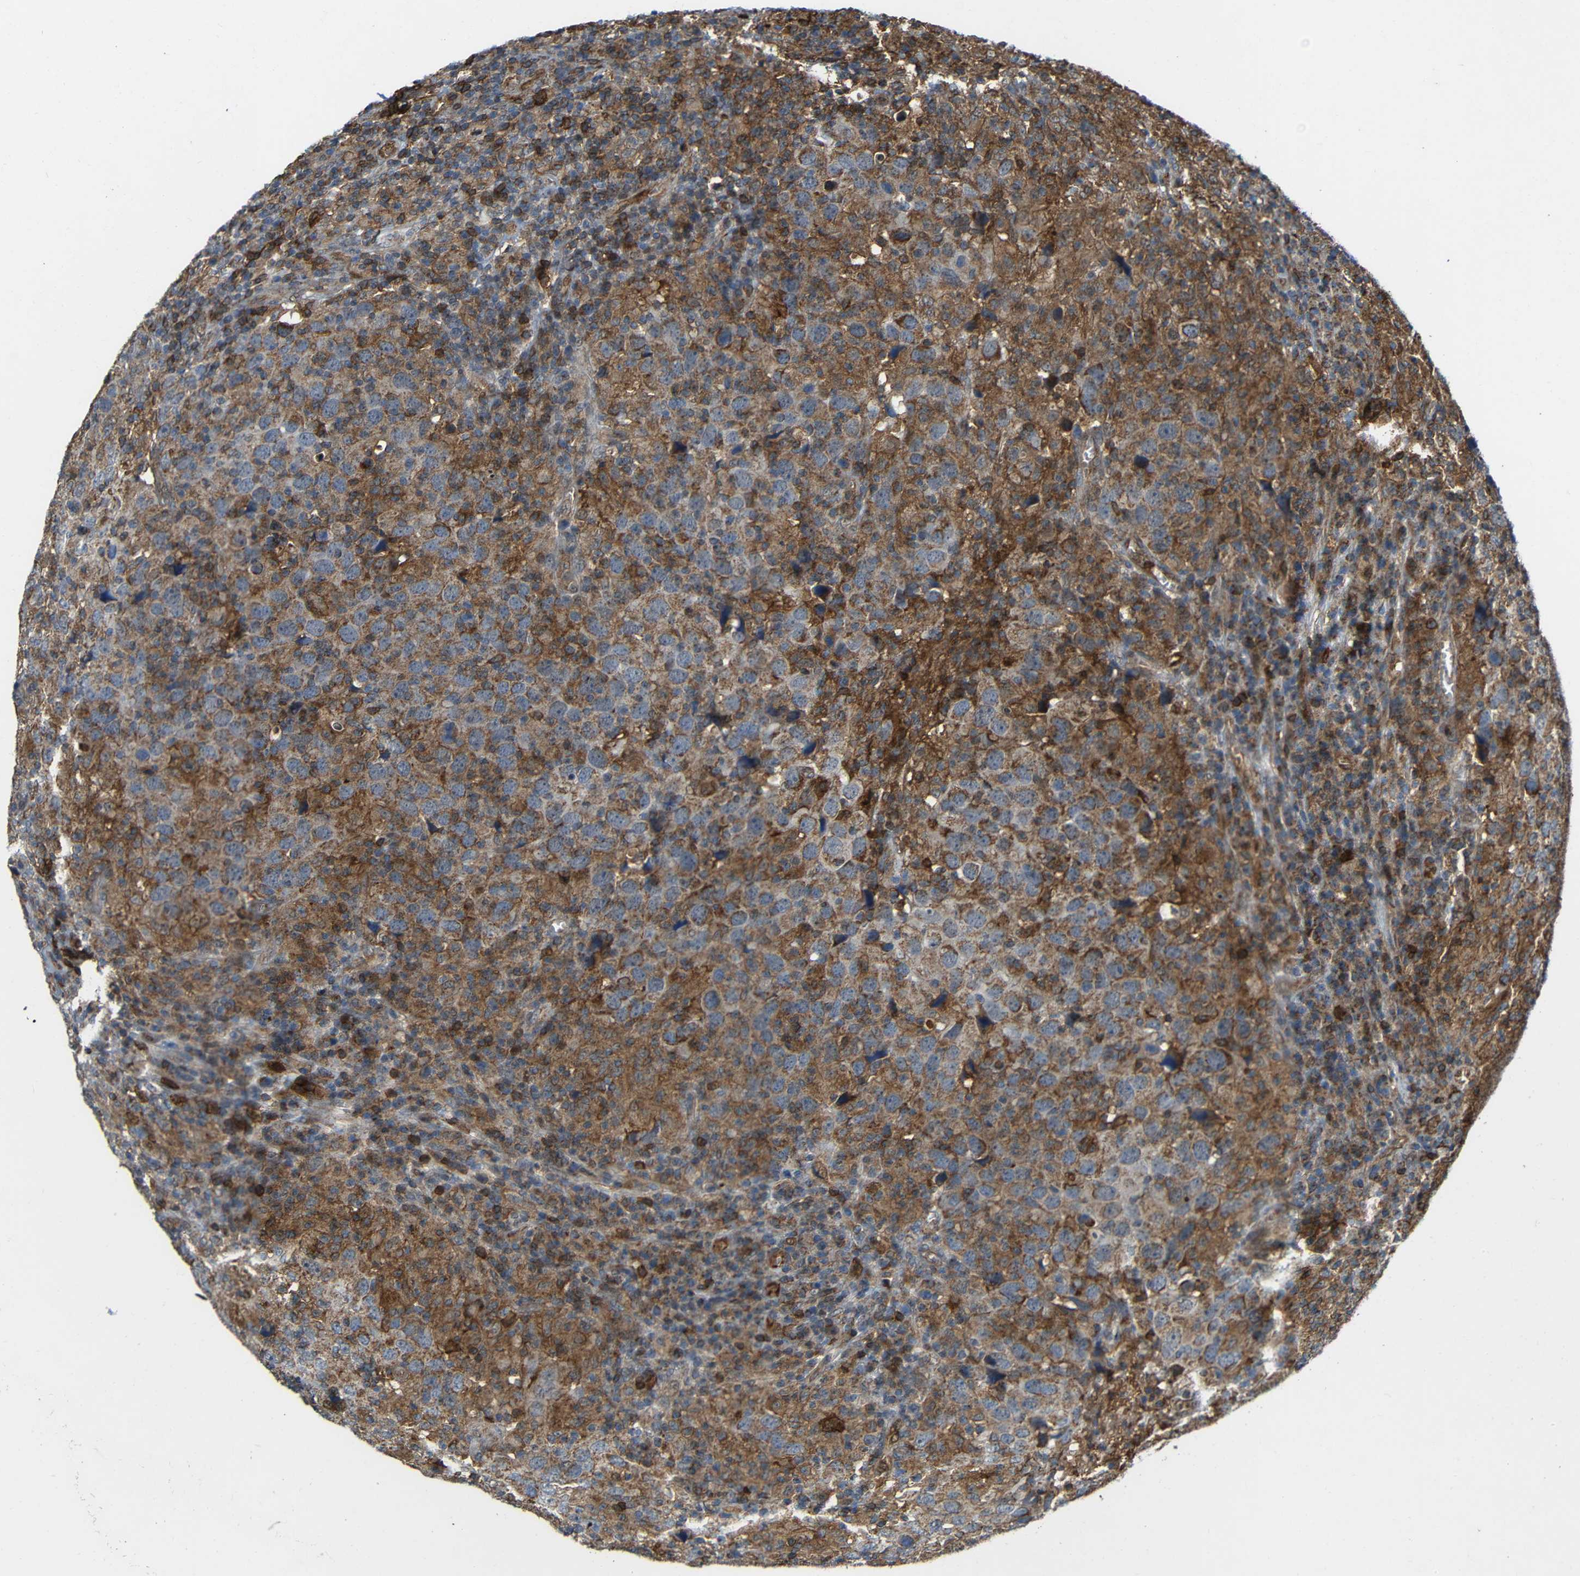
{"staining": {"intensity": "moderate", "quantity": ">75%", "location": "cytoplasmic/membranous"}, "tissue": "head and neck cancer", "cell_type": "Tumor cells", "image_type": "cancer", "snomed": [{"axis": "morphology", "description": "Adenocarcinoma, NOS"}, {"axis": "topography", "description": "Salivary gland"}, {"axis": "topography", "description": "Head-Neck"}], "caption": "Protein staining of head and neck cancer tissue shows moderate cytoplasmic/membranous staining in about >75% of tumor cells.", "gene": "C1GALT1", "patient": {"sex": "female", "age": 65}}